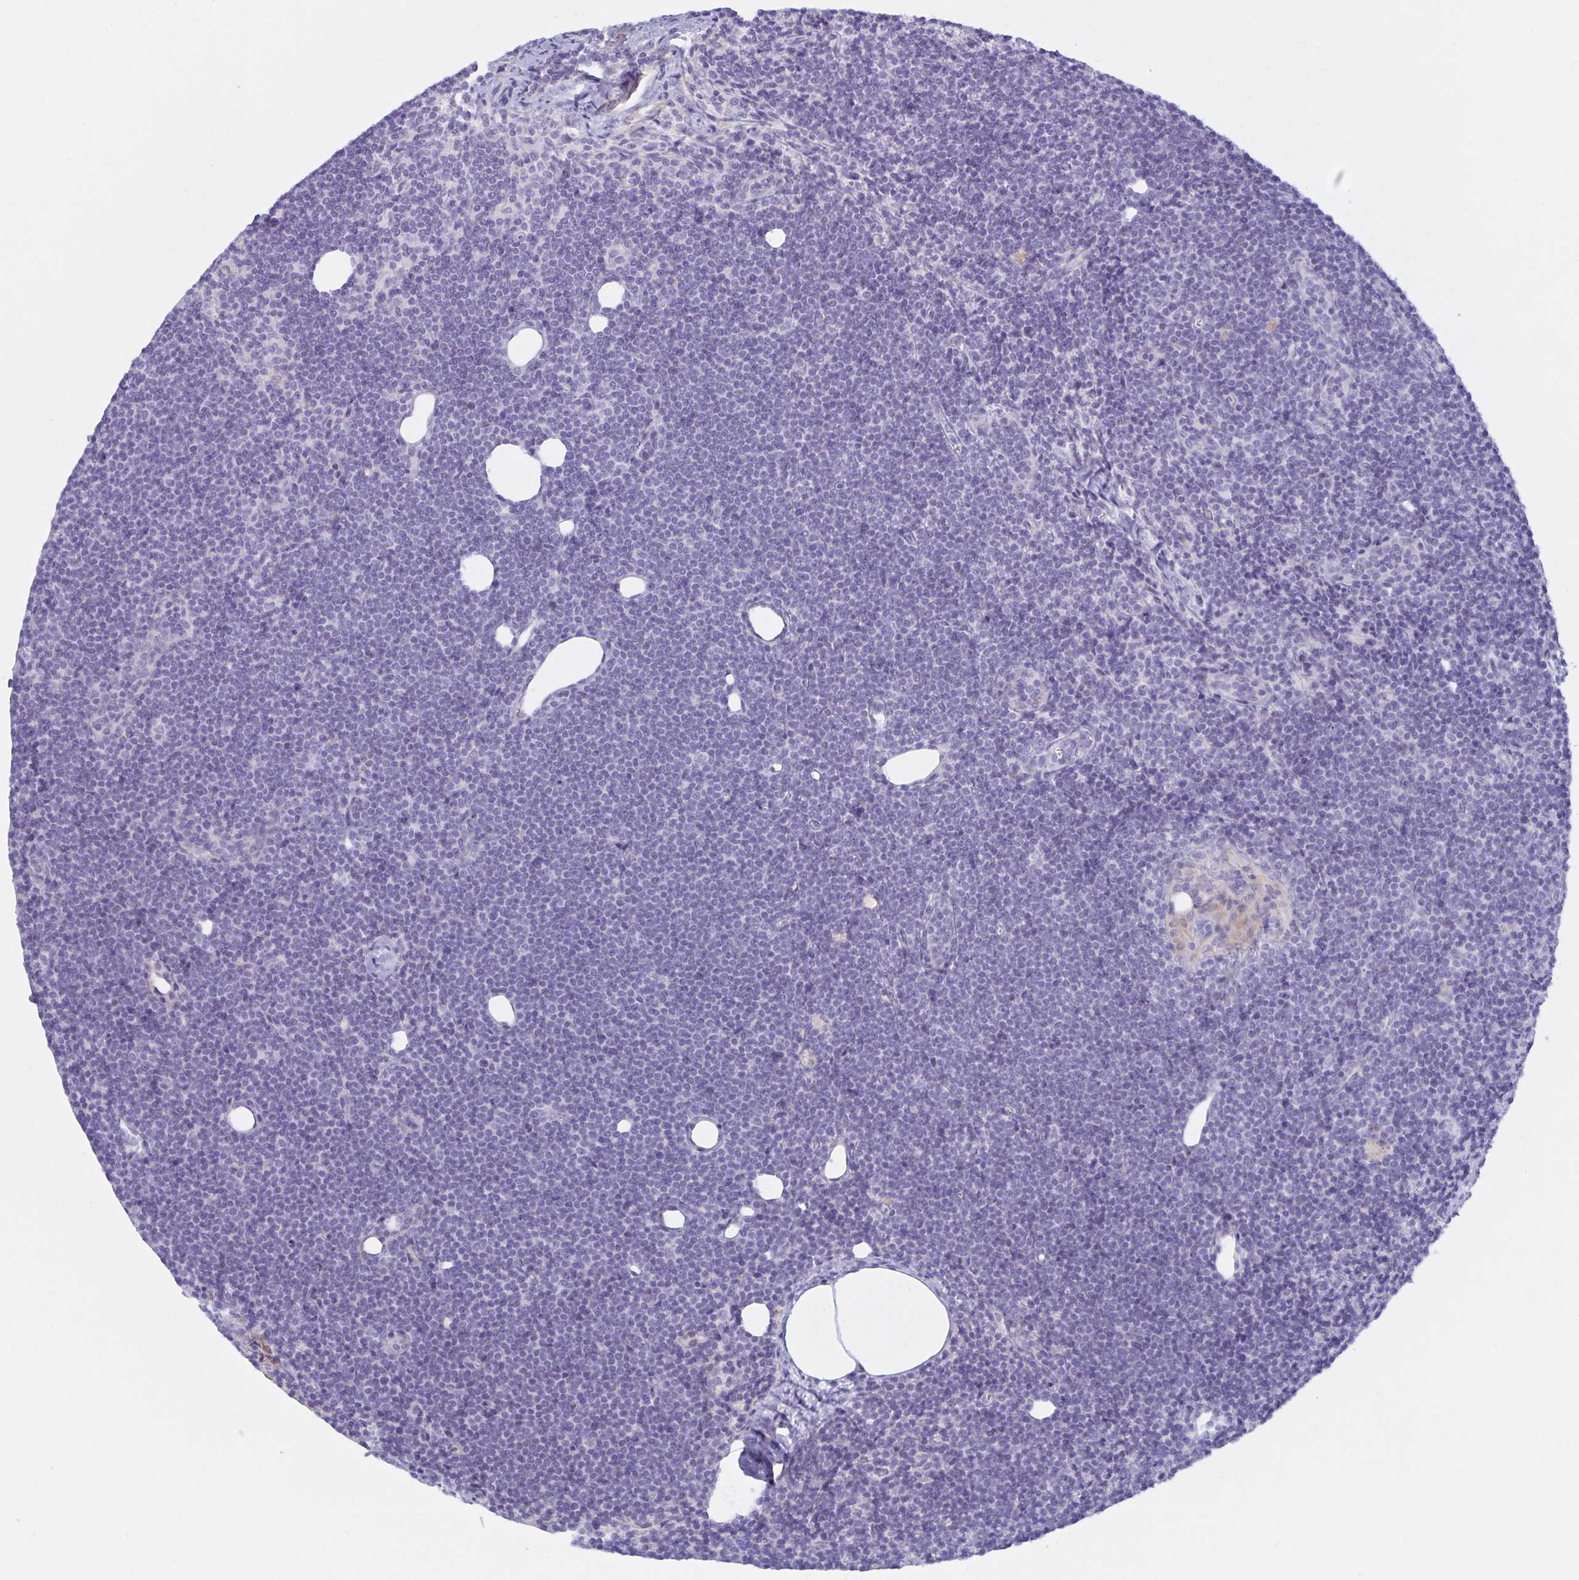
{"staining": {"intensity": "negative", "quantity": "none", "location": "none"}, "tissue": "lymphoma", "cell_type": "Tumor cells", "image_type": "cancer", "snomed": [{"axis": "morphology", "description": "Malignant lymphoma, non-Hodgkin's type, Low grade"}, {"axis": "topography", "description": "Lymph node"}], "caption": "Immunohistochemical staining of human lymphoma demonstrates no significant positivity in tumor cells. (DAB immunohistochemistry (IHC) with hematoxylin counter stain).", "gene": "SPAG4", "patient": {"sex": "female", "age": 73}}